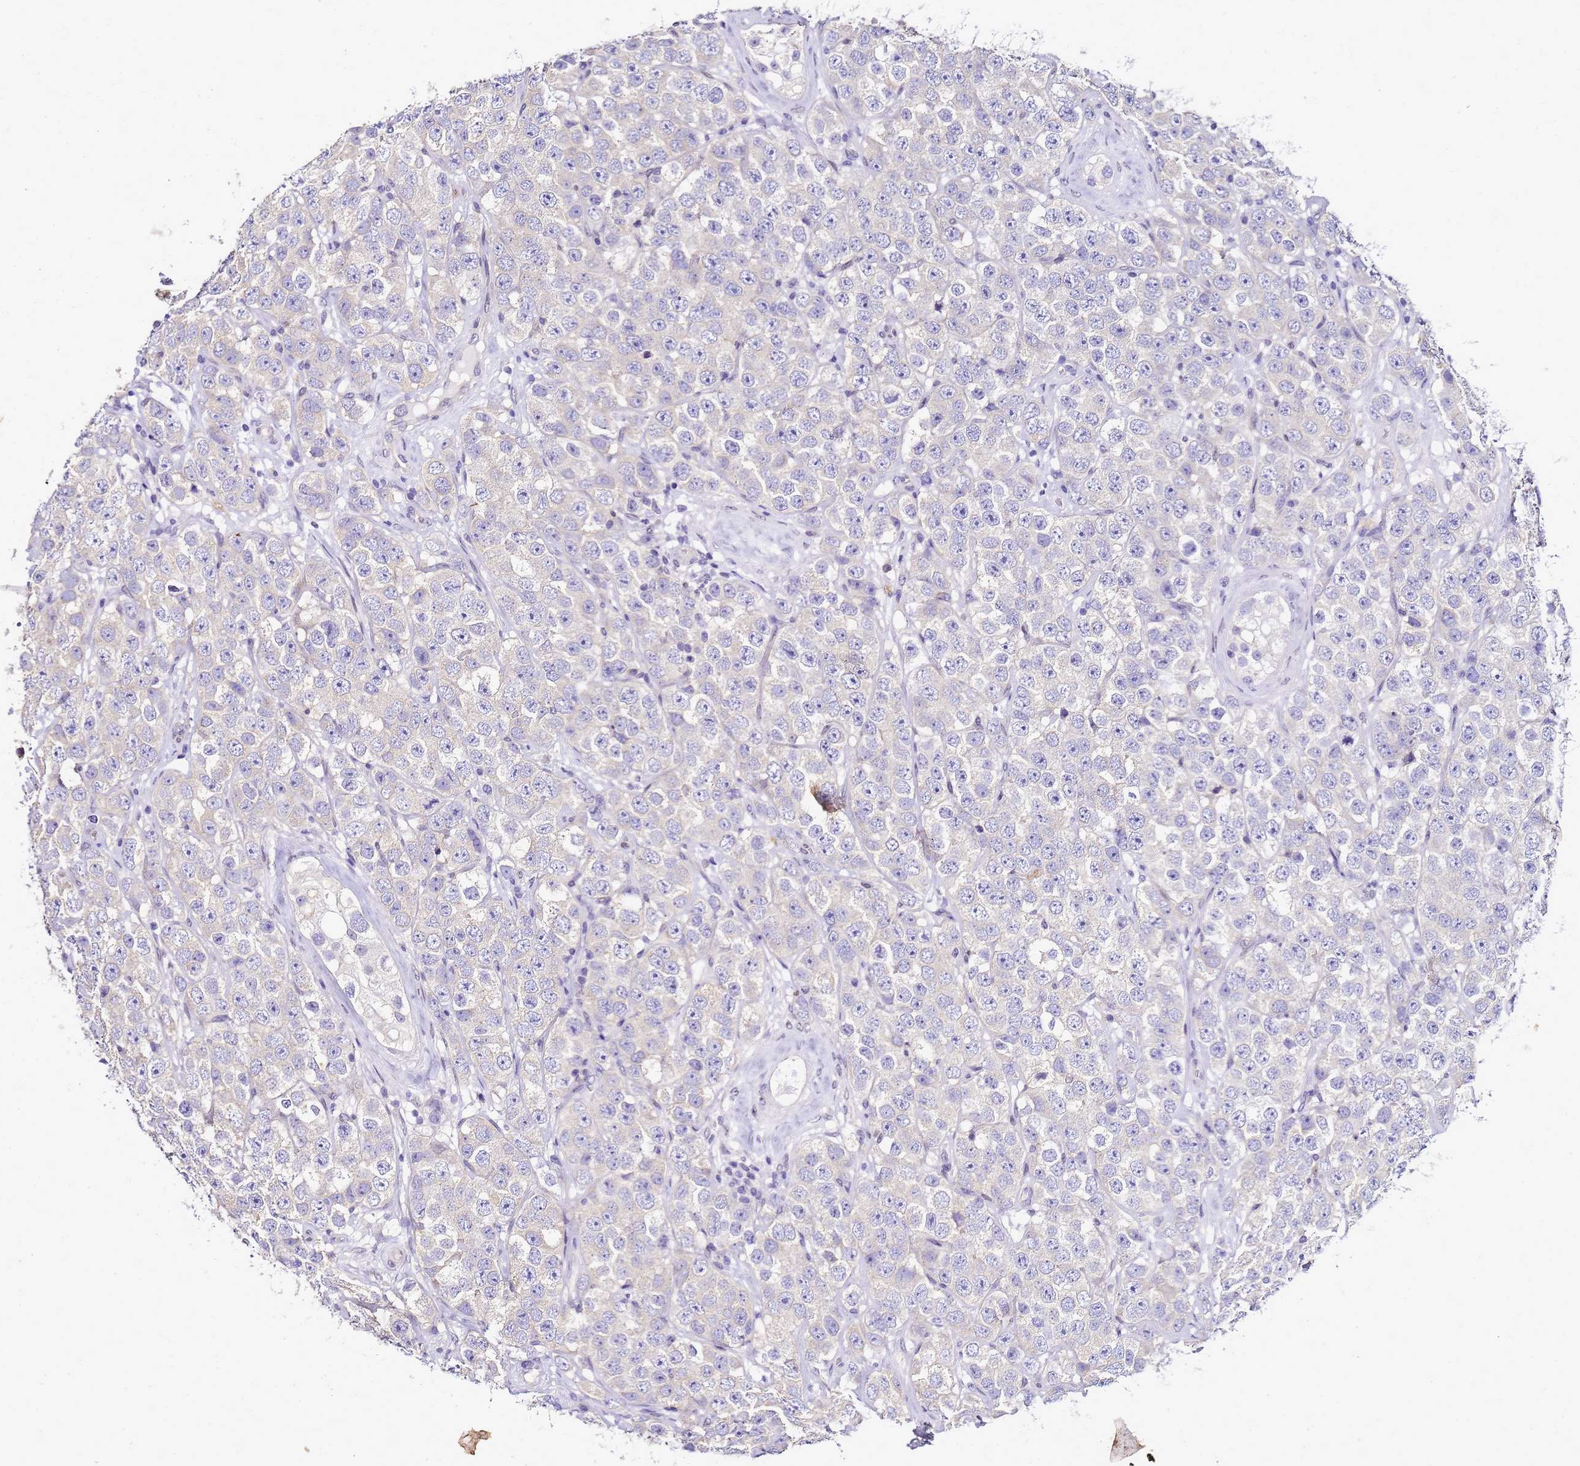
{"staining": {"intensity": "negative", "quantity": "none", "location": "none"}, "tissue": "testis cancer", "cell_type": "Tumor cells", "image_type": "cancer", "snomed": [{"axis": "morphology", "description": "Seminoma, NOS"}, {"axis": "topography", "description": "Testis"}], "caption": "This photomicrograph is of testis cancer stained with IHC to label a protein in brown with the nuclei are counter-stained blue. There is no expression in tumor cells.", "gene": "FAM166B", "patient": {"sex": "male", "age": 28}}